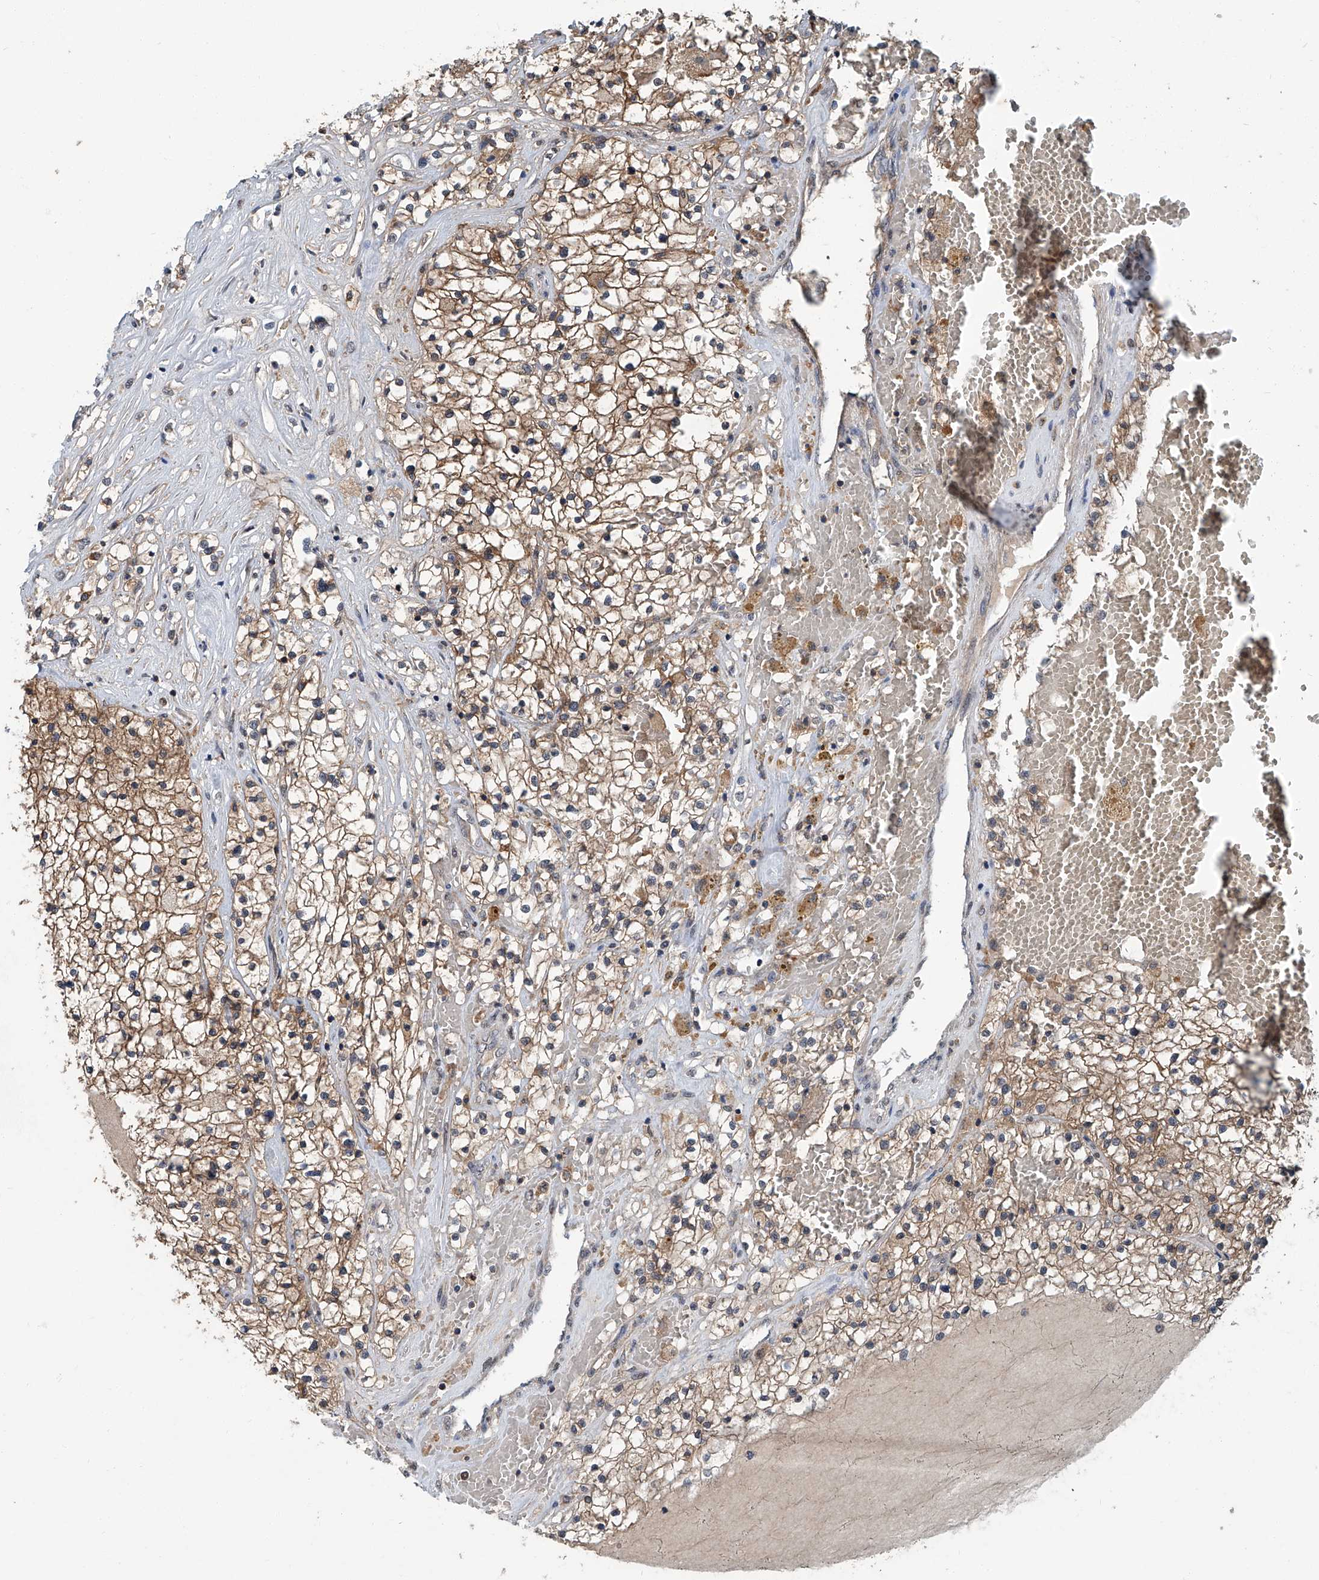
{"staining": {"intensity": "moderate", "quantity": ">75%", "location": "cytoplasmic/membranous"}, "tissue": "renal cancer", "cell_type": "Tumor cells", "image_type": "cancer", "snomed": [{"axis": "morphology", "description": "Normal tissue, NOS"}, {"axis": "morphology", "description": "Adenocarcinoma, NOS"}, {"axis": "topography", "description": "Kidney"}], "caption": "Renal adenocarcinoma stained for a protein (brown) displays moderate cytoplasmic/membranous positive expression in about >75% of tumor cells.", "gene": "CLK1", "patient": {"sex": "male", "age": 68}}